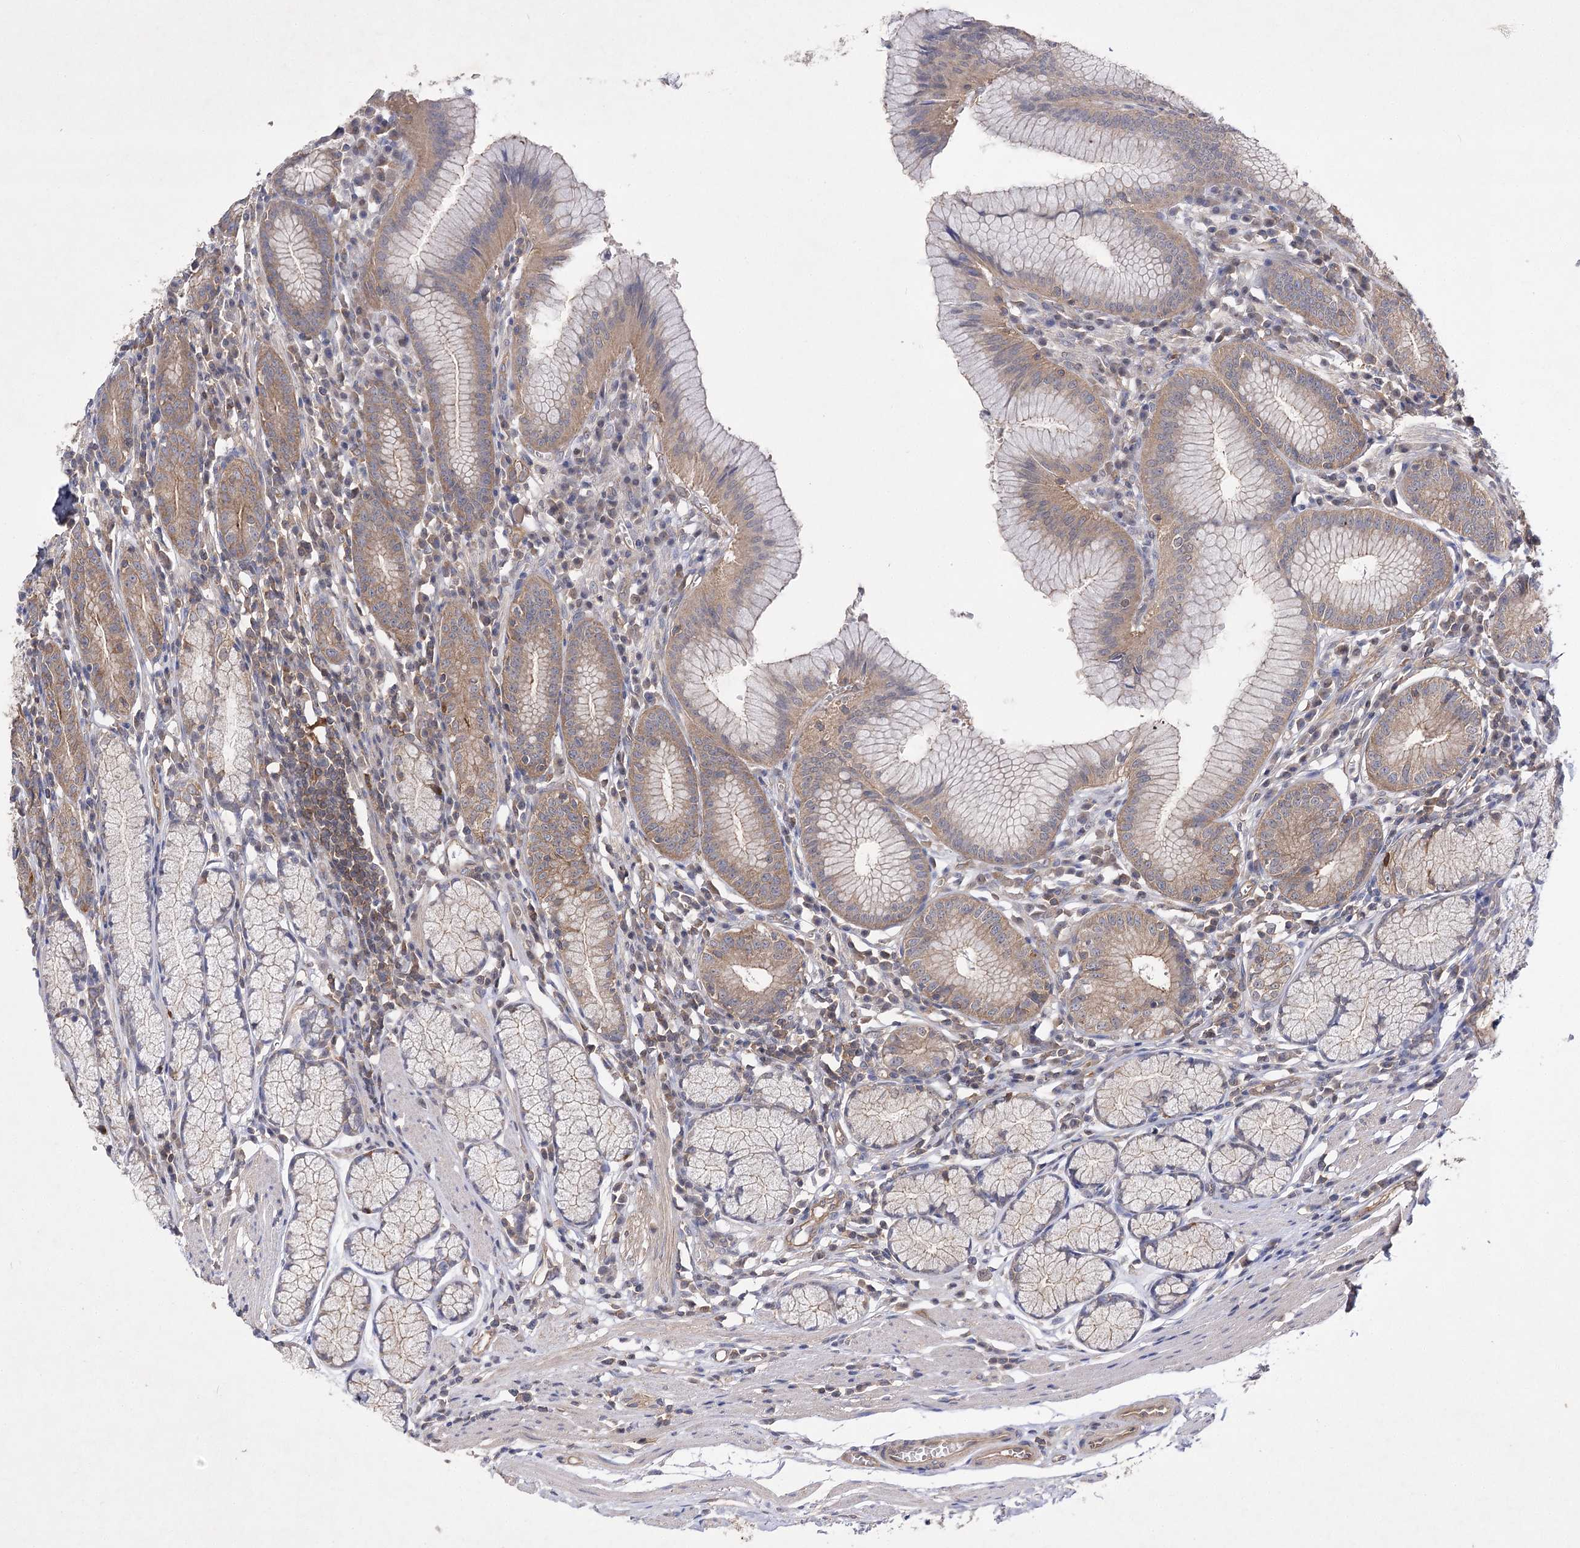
{"staining": {"intensity": "moderate", "quantity": ">75%", "location": "cytoplasmic/membranous"}, "tissue": "stomach", "cell_type": "Glandular cells", "image_type": "normal", "snomed": [{"axis": "morphology", "description": "Normal tissue, NOS"}, {"axis": "topography", "description": "Stomach"}], "caption": "Immunohistochemistry (IHC) of unremarkable human stomach displays medium levels of moderate cytoplasmic/membranous positivity in approximately >75% of glandular cells. Ihc stains the protein in brown and the nuclei are stained blue.", "gene": "BCR", "patient": {"sex": "male", "age": 55}}